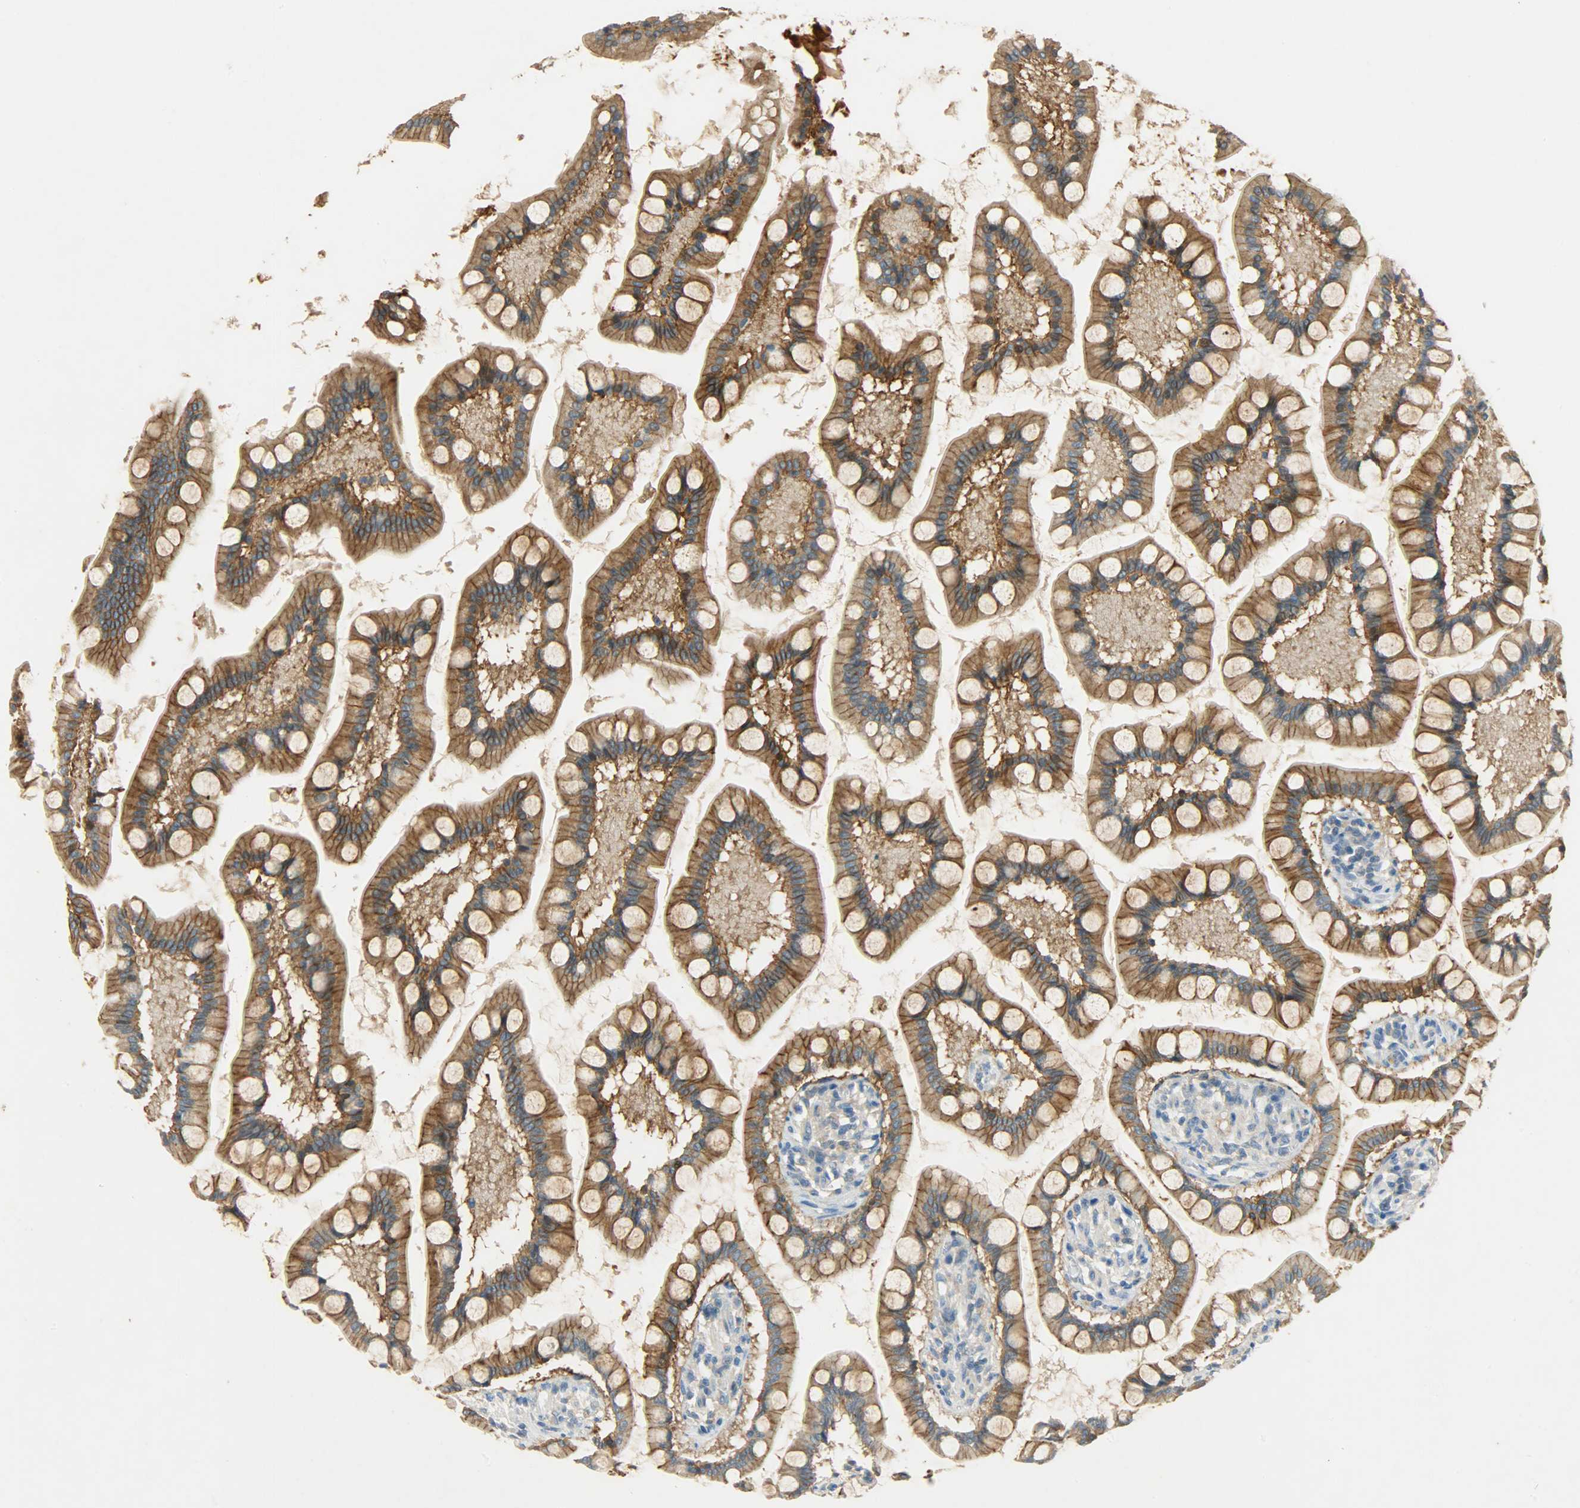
{"staining": {"intensity": "strong", "quantity": ">75%", "location": "cytoplasmic/membranous"}, "tissue": "small intestine", "cell_type": "Glandular cells", "image_type": "normal", "snomed": [{"axis": "morphology", "description": "Normal tissue, NOS"}, {"axis": "topography", "description": "Small intestine"}], "caption": "High-magnification brightfield microscopy of unremarkable small intestine stained with DAB (brown) and counterstained with hematoxylin (blue). glandular cells exhibit strong cytoplasmic/membranous positivity is appreciated in about>75% of cells.", "gene": "DSG2", "patient": {"sex": "male", "age": 41}}